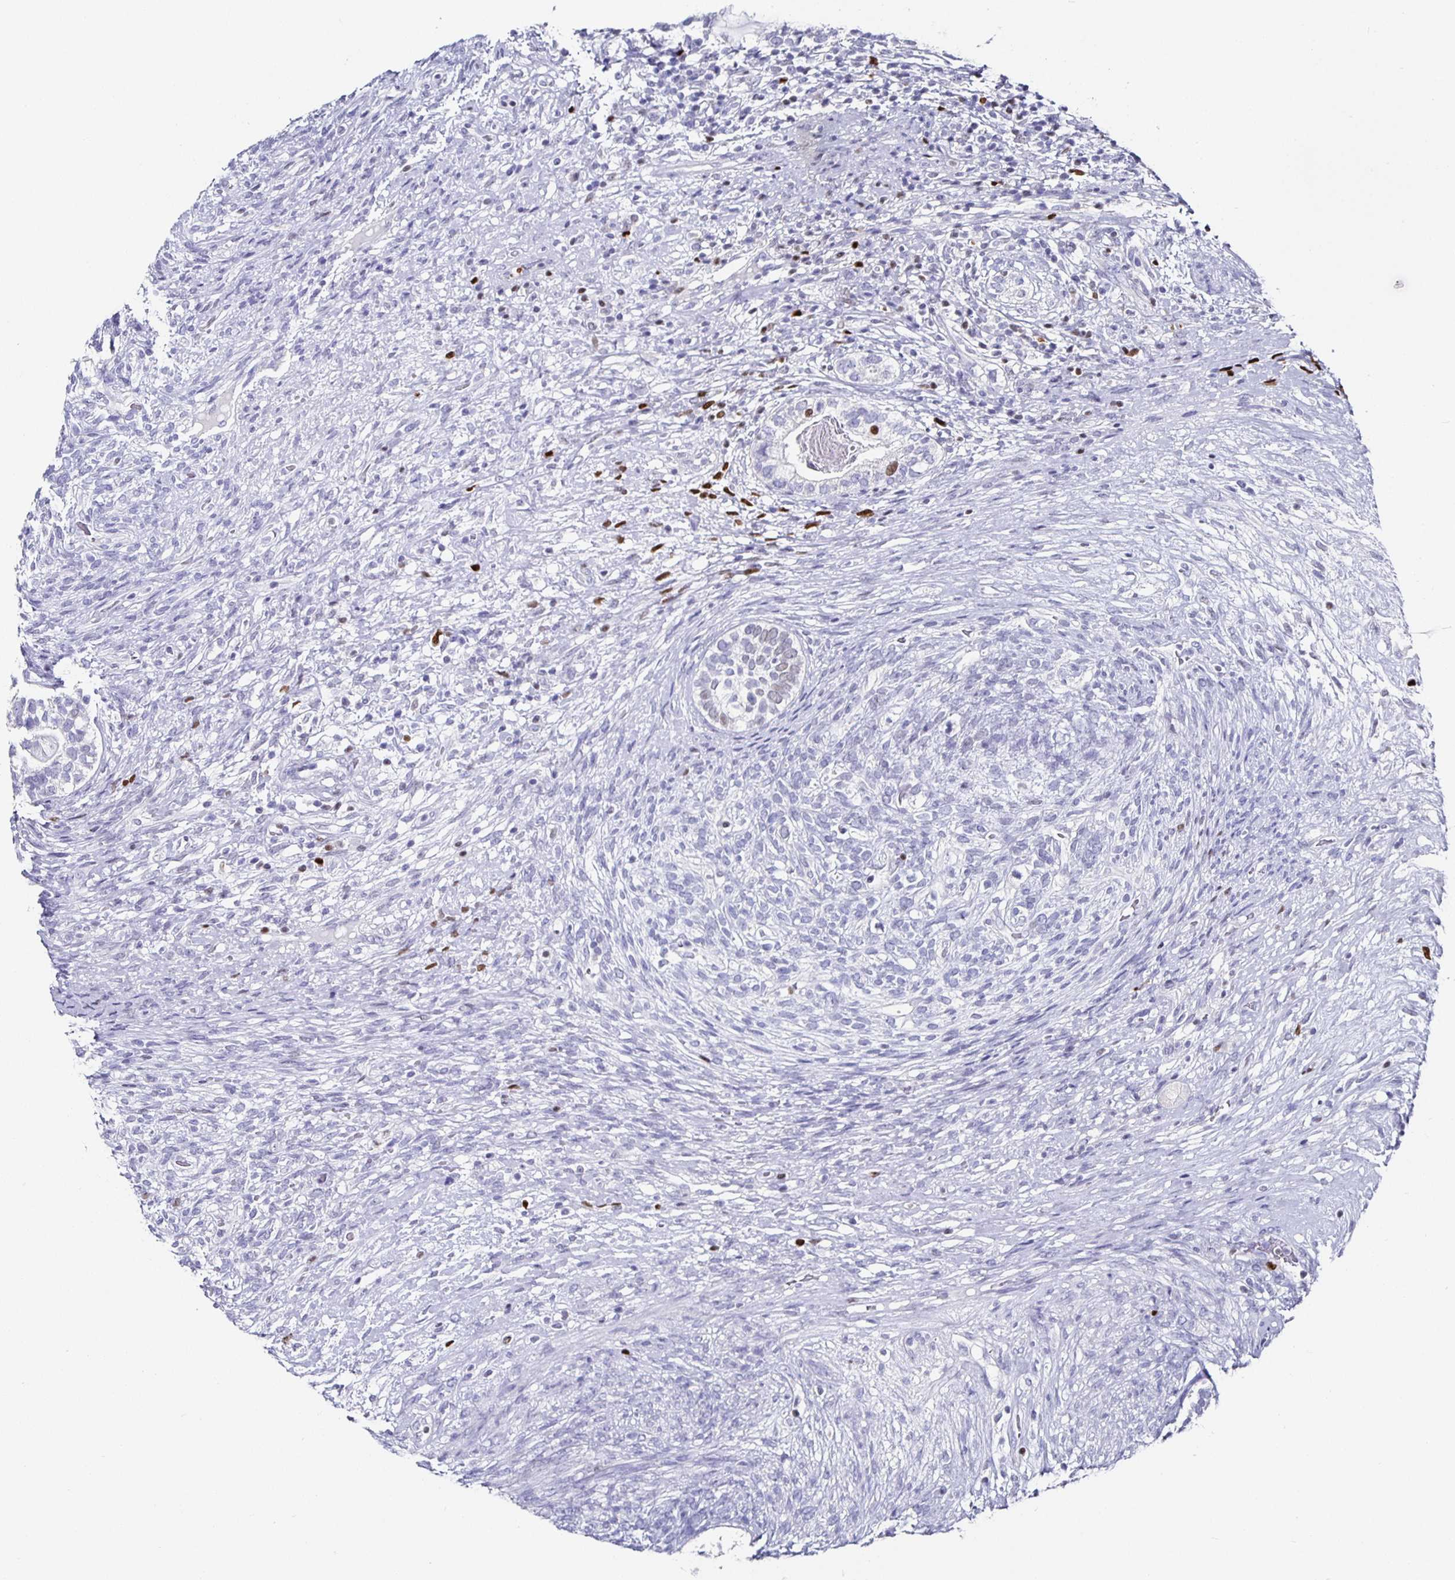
{"staining": {"intensity": "negative", "quantity": "none", "location": "none"}, "tissue": "testis cancer", "cell_type": "Tumor cells", "image_type": "cancer", "snomed": [{"axis": "morphology", "description": "Seminoma, NOS"}, {"axis": "morphology", "description": "Carcinoma, Embryonal, NOS"}, {"axis": "topography", "description": "Testis"}], "caption": "Photomicrograph shows no significant protein positivity in tumor cells of testis cancer (seminoma).", "gene": "RUNX2", "patient": {"sex": "male", "age": 41}}